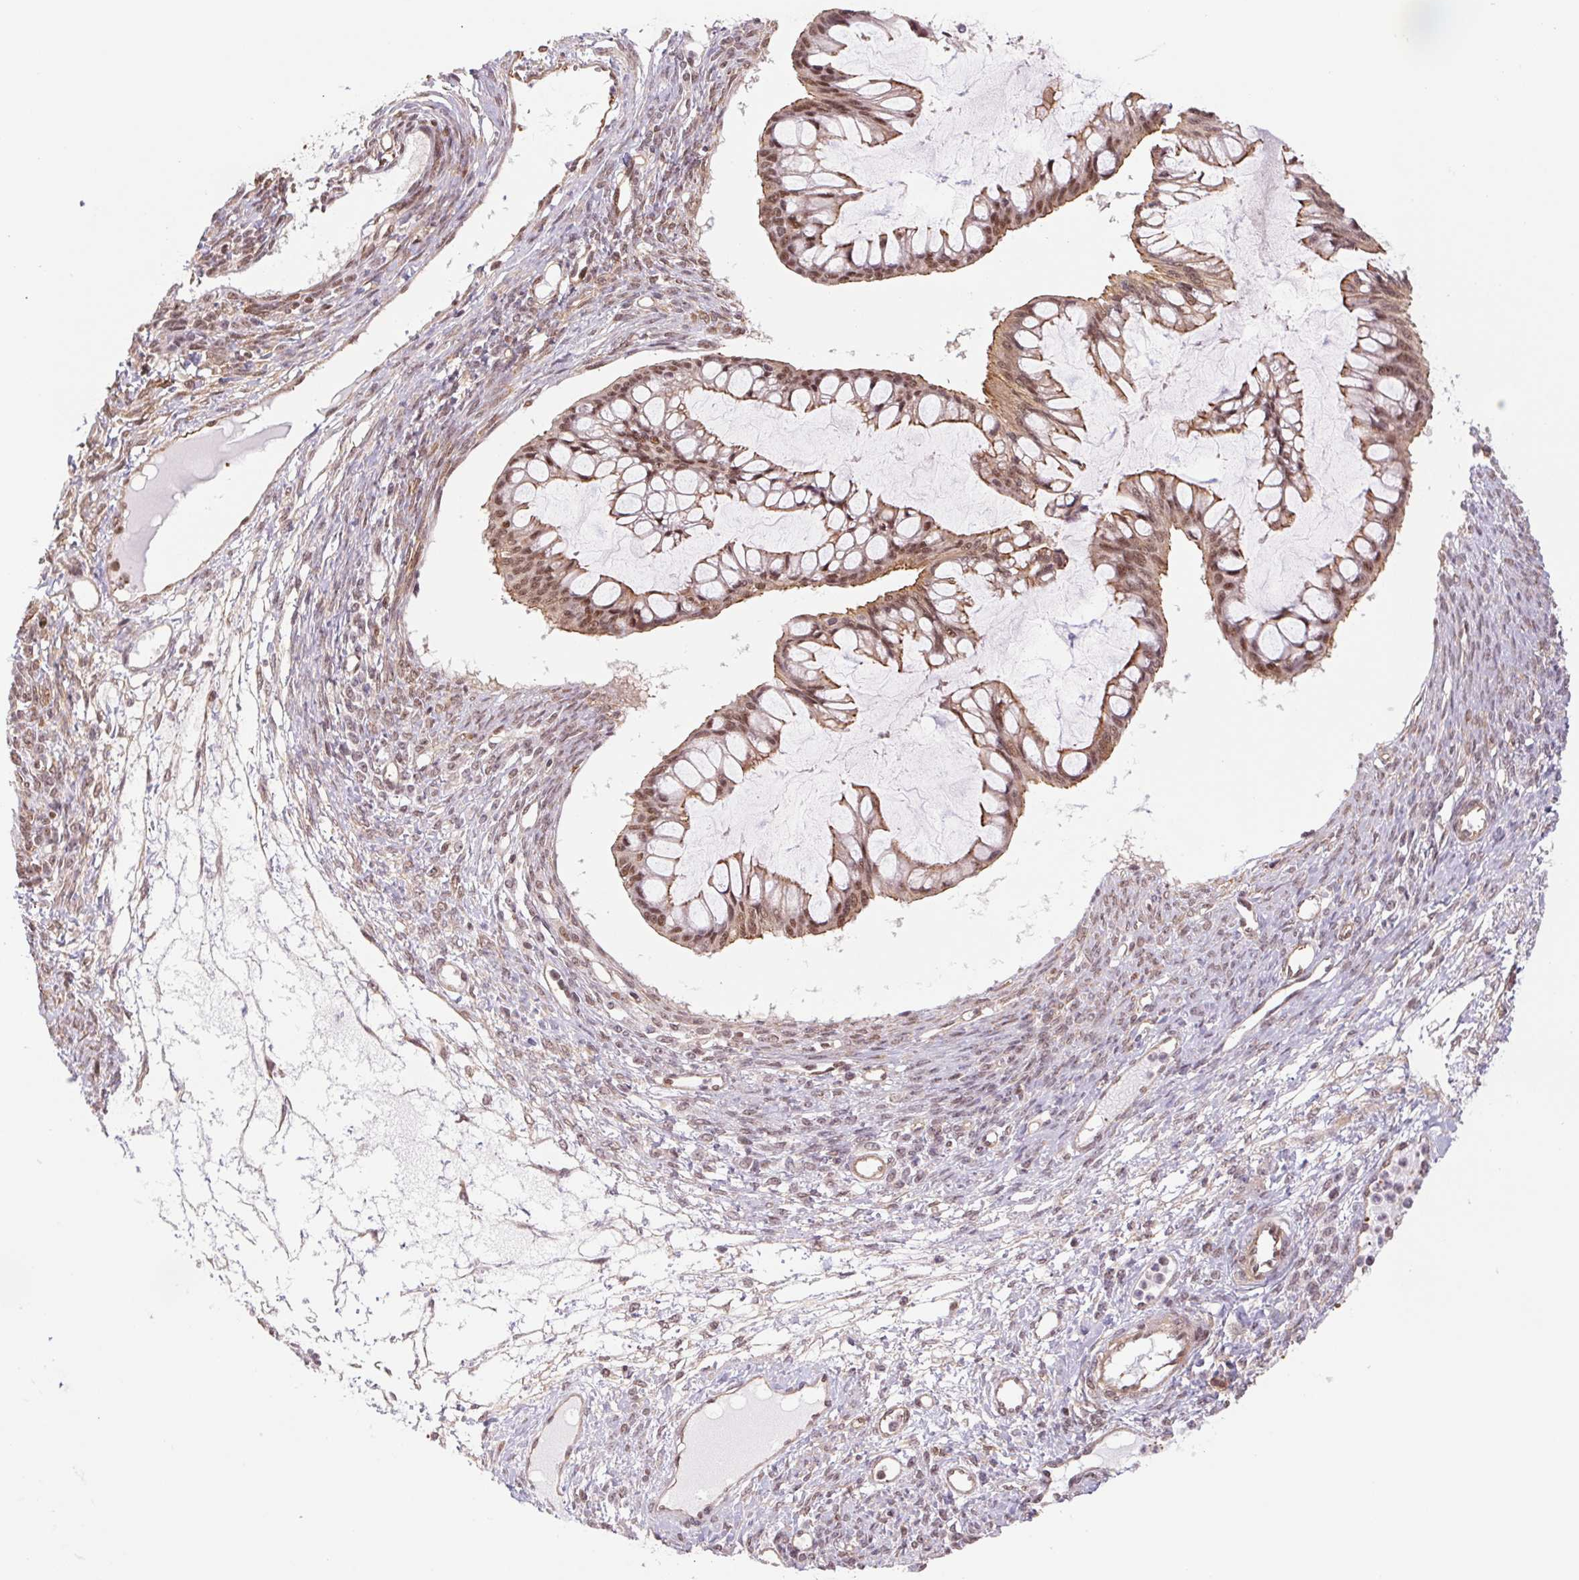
{"staining": {"intensity": "moderate", "quantity": ">75%", "location": "cytoplasmic/membranous,nuclear"}, "tissue": "ovarian cancer", "cell_type": "Tumor cells", "image_type": "cancer", "snomed": [{"axis": "morphology", "description": "Cystadenocarcinoma, mucinous, NOS"}, {"axis": "topography", "description": "Ovary"}], "caption": "DAB immunohistochemical staining of ovarian cancer exhibits moderate cytoplasmic/membranous and nuclear protein positivity in about >75% of tumor cells.", "gene": "CWC25", "patient": {"sex": "female", "age": 73}}